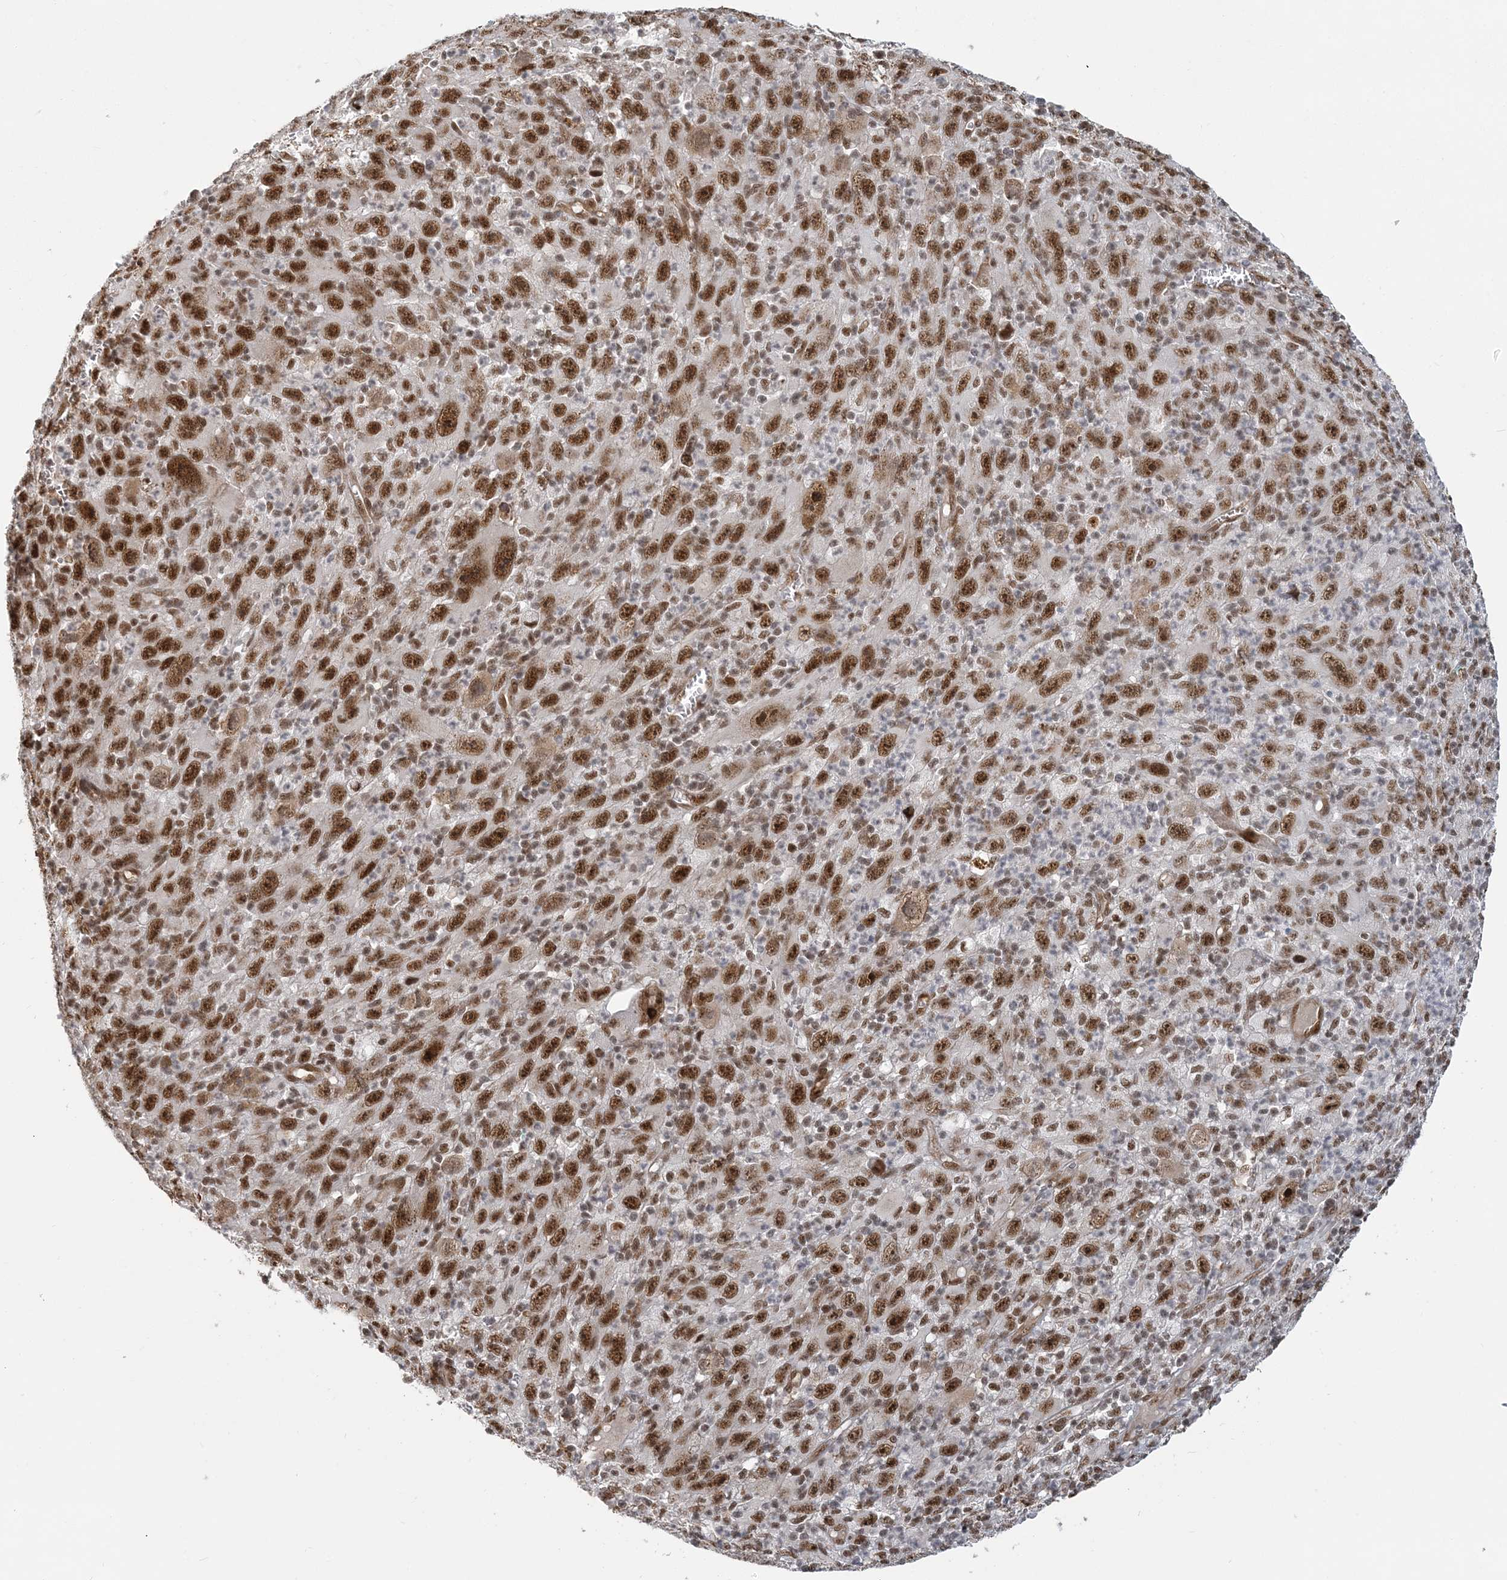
{"staining": {"intensity": "moderate", "quantity": ">75%", "location": "nuclear"}, "tissue": "melanoma", "cell_type": "Tumor cells", "image_type": "cancer", "snomed": [{"axis": "morphology", "description": "Malignant melanoma, Metastatic site"}, {"axis": "topography", "description": "Skin"}], "caption": "The image demonstrates a brown stain indicating the presence of a protein in the nuclear of tumor cells in malignant melanoma (metastatic site). The protein of interest is stained brown, and the nuclei are stained in blue (DAB (3,3'-diaminobenzidine) IHC with brightfield microscopy, high magnification).", "gene": "PLRG1", "patient": {"sex": "female", "age": 56}}